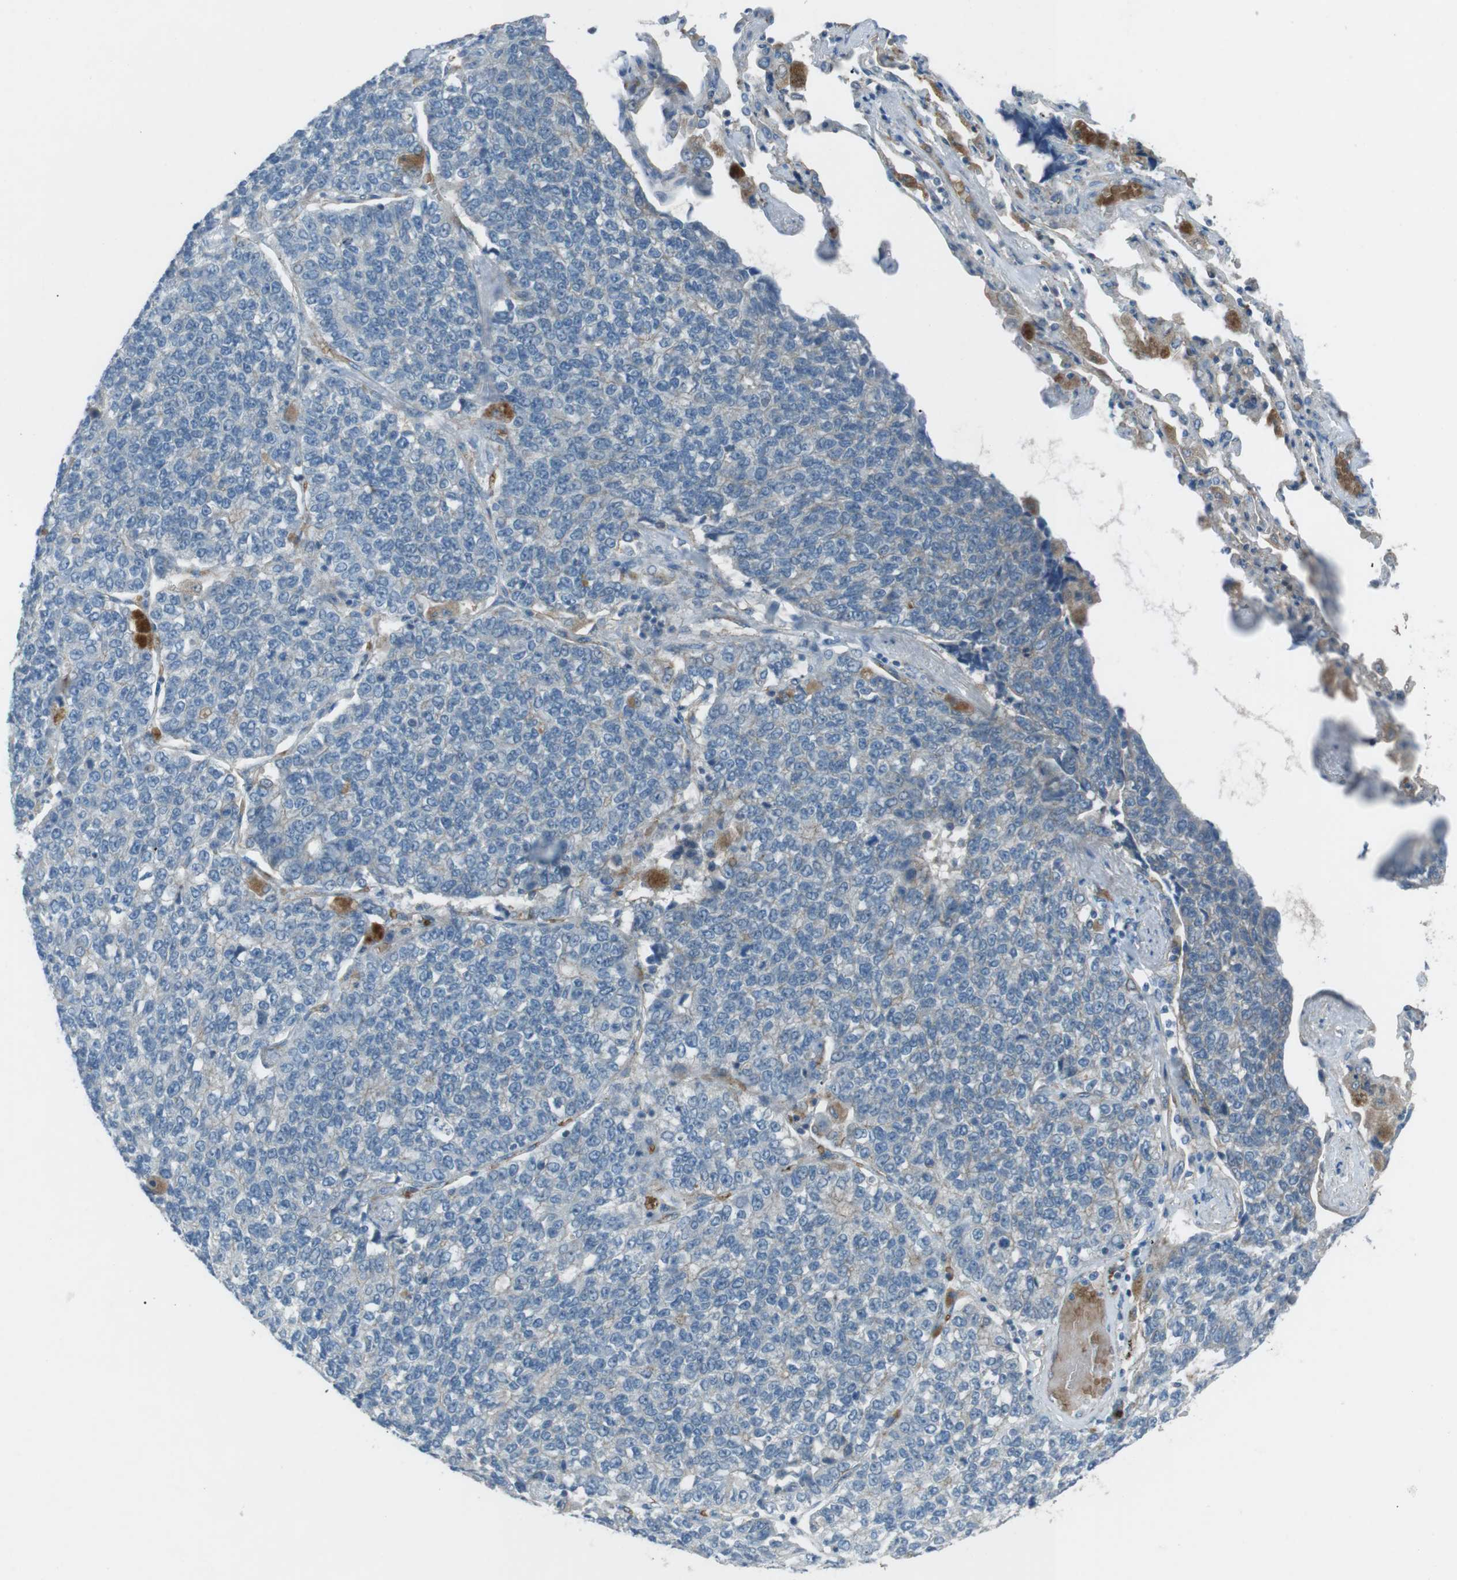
{"staining": {"intensity": "negative", "quantity": "none", "location": "none"}, "tissue": "lung cancer", "cell_type": "Tumor cells", "image_type": "cancer", "snomed": [{"axis": "morphology", "description": "Adenocarcinoma, NOS"}, {"axis": "topography", "description": "Lung"}], "caption": "Lung adenocarcinoma was stained to show a protein in brown. There is no significant positivity in tumor cells. (DAB IHC with hematoxylin counter stain).", "gene": "SPTA1", "patient": {"sex": "male", "age": 49}}